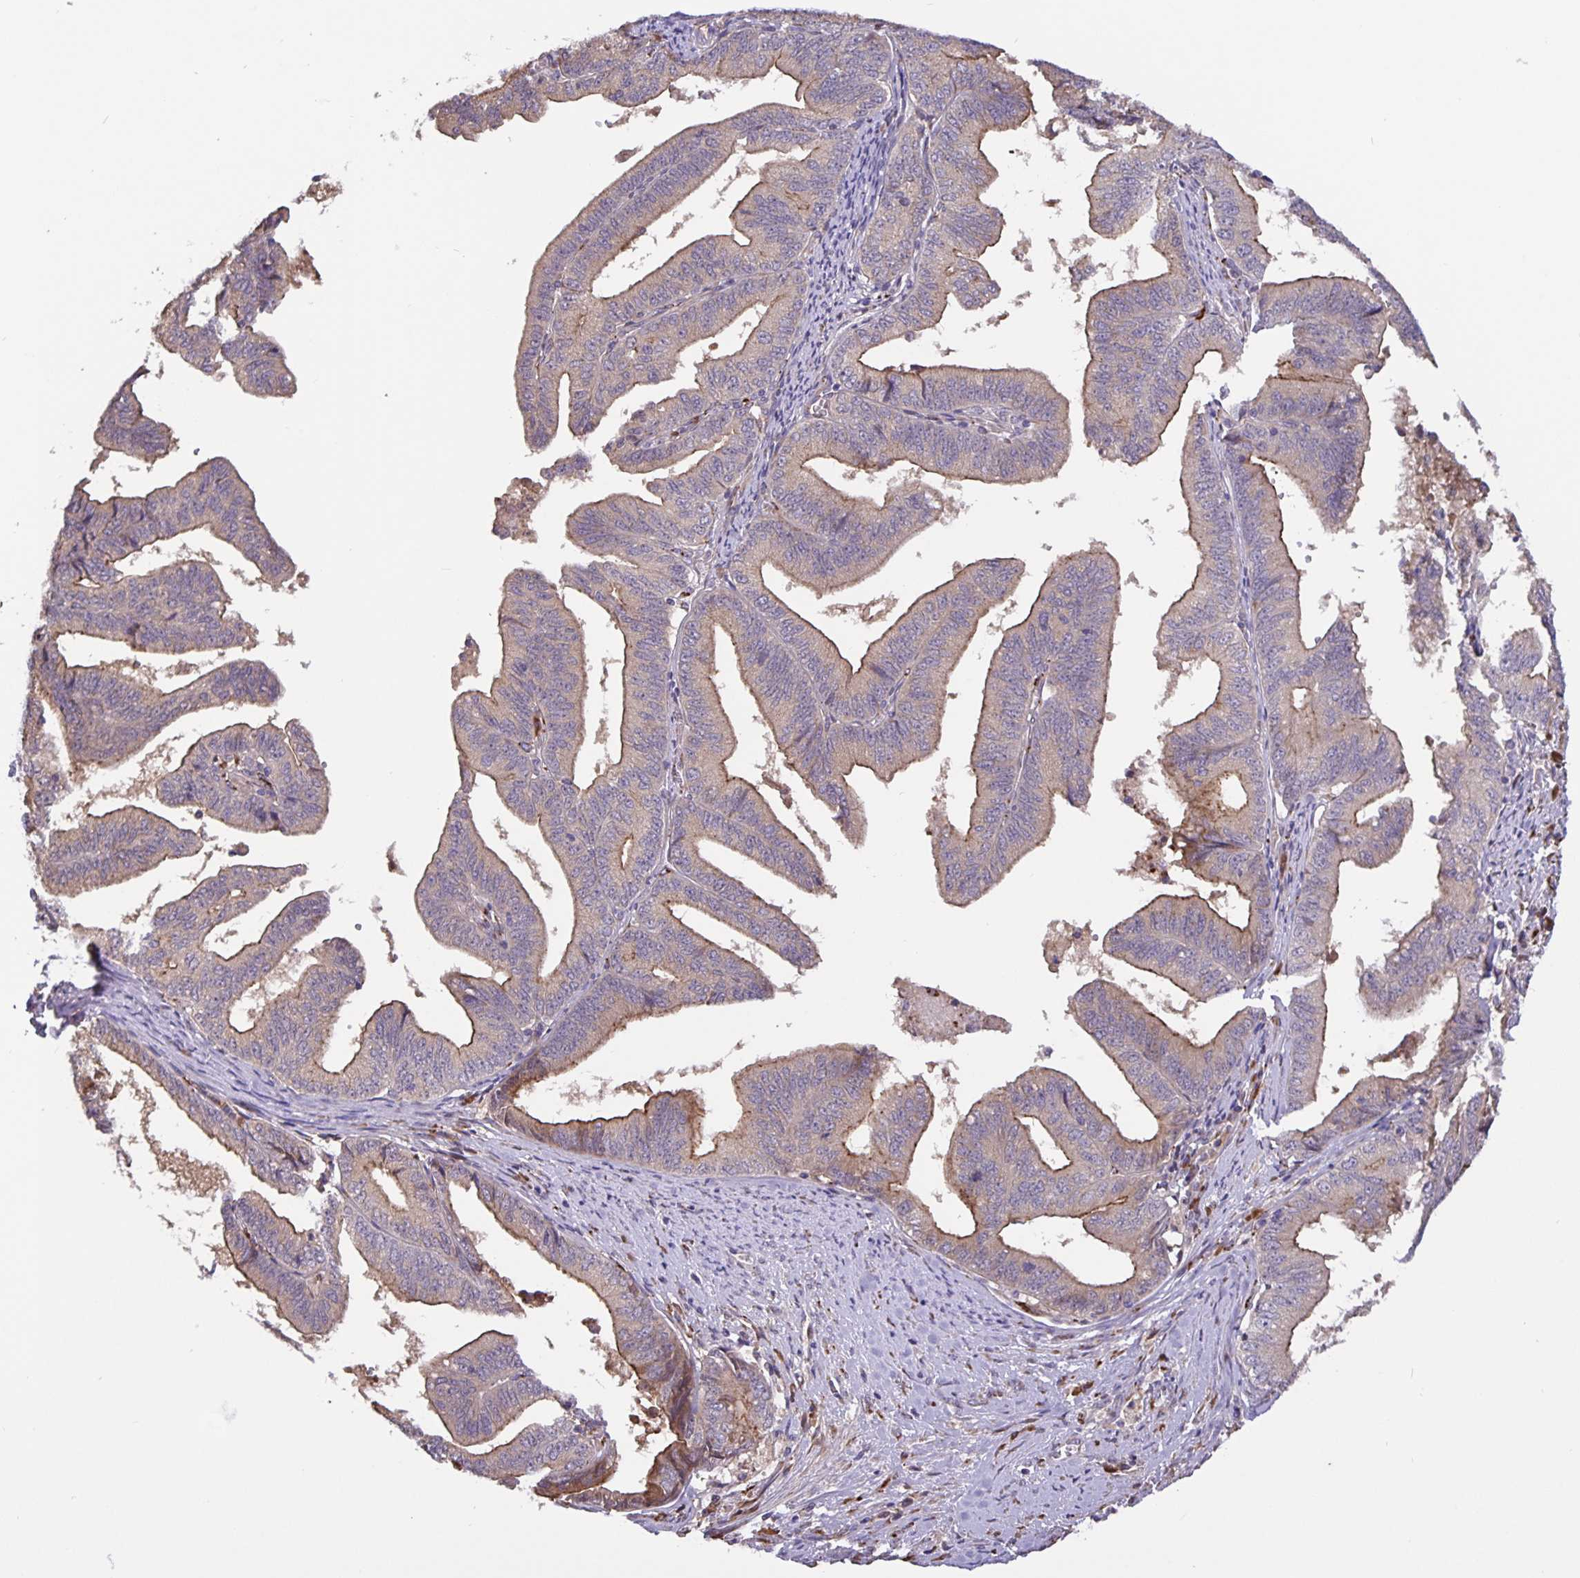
{"staining": {"intensity": "weak", "quantity": "25%-75%", "location": "cytoplasmic/membranous"}, "tissue": "endometrial cancer", "cell_type": "Tumor cells", "image_type": "cancer", "snomed": [{"axis": "morphology", "description": "Adenocarcinoma, NOS"}, {"axis": "topography", "description": "Endometrium"}], "caption": "Protein analysis of endometrial cancer (adenocarcinoma) tissue demonstrates weak cytoplasmic/membranous positivity in about 25%-75% of tumor cells. (DAB IHC, brown staining for protein, blue staining for nuclei).", "gene": "EML6", "patient": {"sex": "female", "age": 65}}